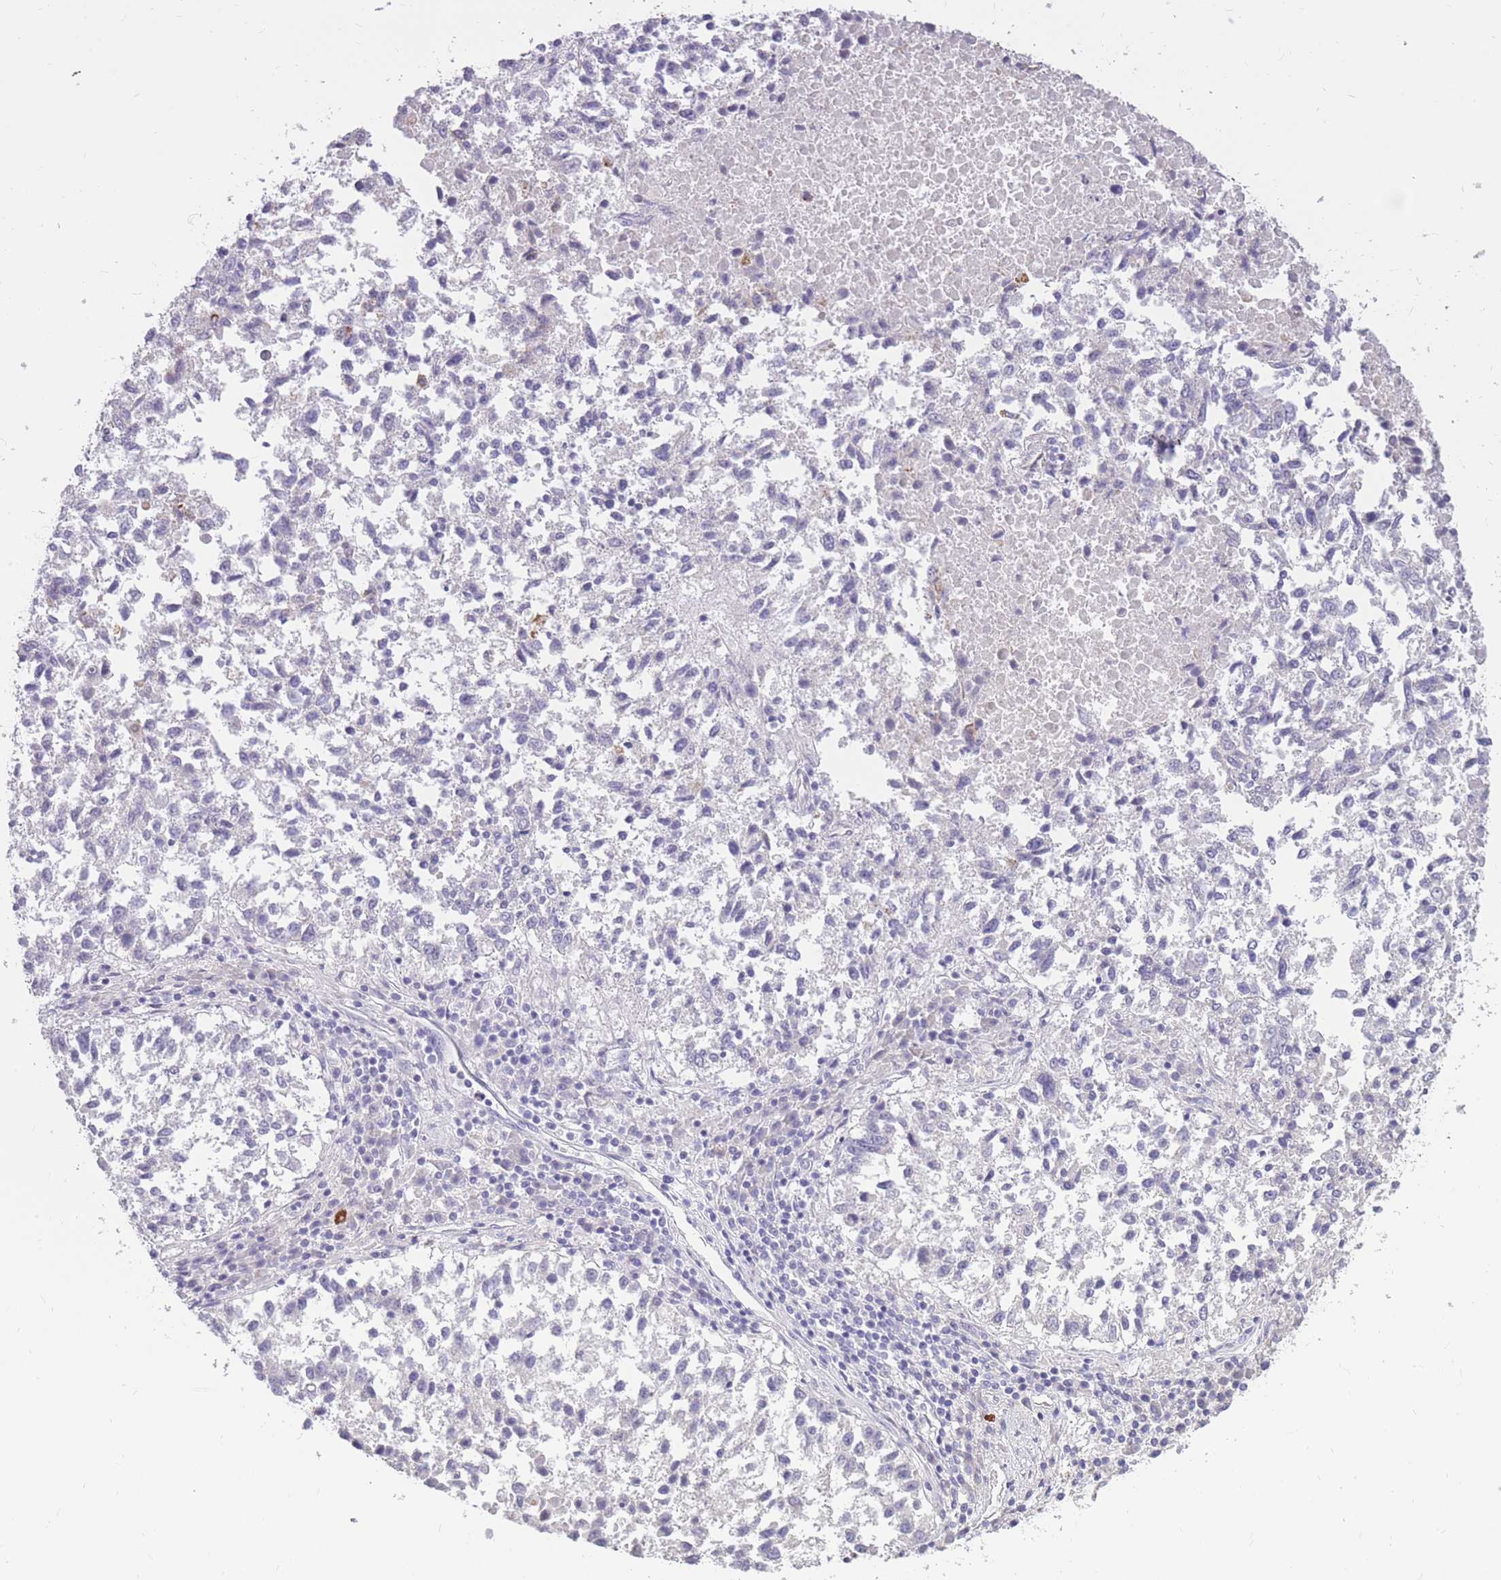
{"staining": {"intensity": "negative", "quantity": "none", "location": "none"}, "tissue": "lung cancer", "cell_type": "Tumor cells", "image_type": "cancer", "snomed": [{"axis": "morphology", "description": "Squamous cell carcinoma, NOS"}, {"axis": "topography", "description": "Lung"}], "caption": "Photomicrograph shows no significant protein positivity in tumor cells of lung squamous cell carcinoma. The staining is performed using DAB brown chromogen with nuclei counter-stained in using hematoxylin.", "gene": "RNF170", "patient": {"sex": "male", "age": 73}}